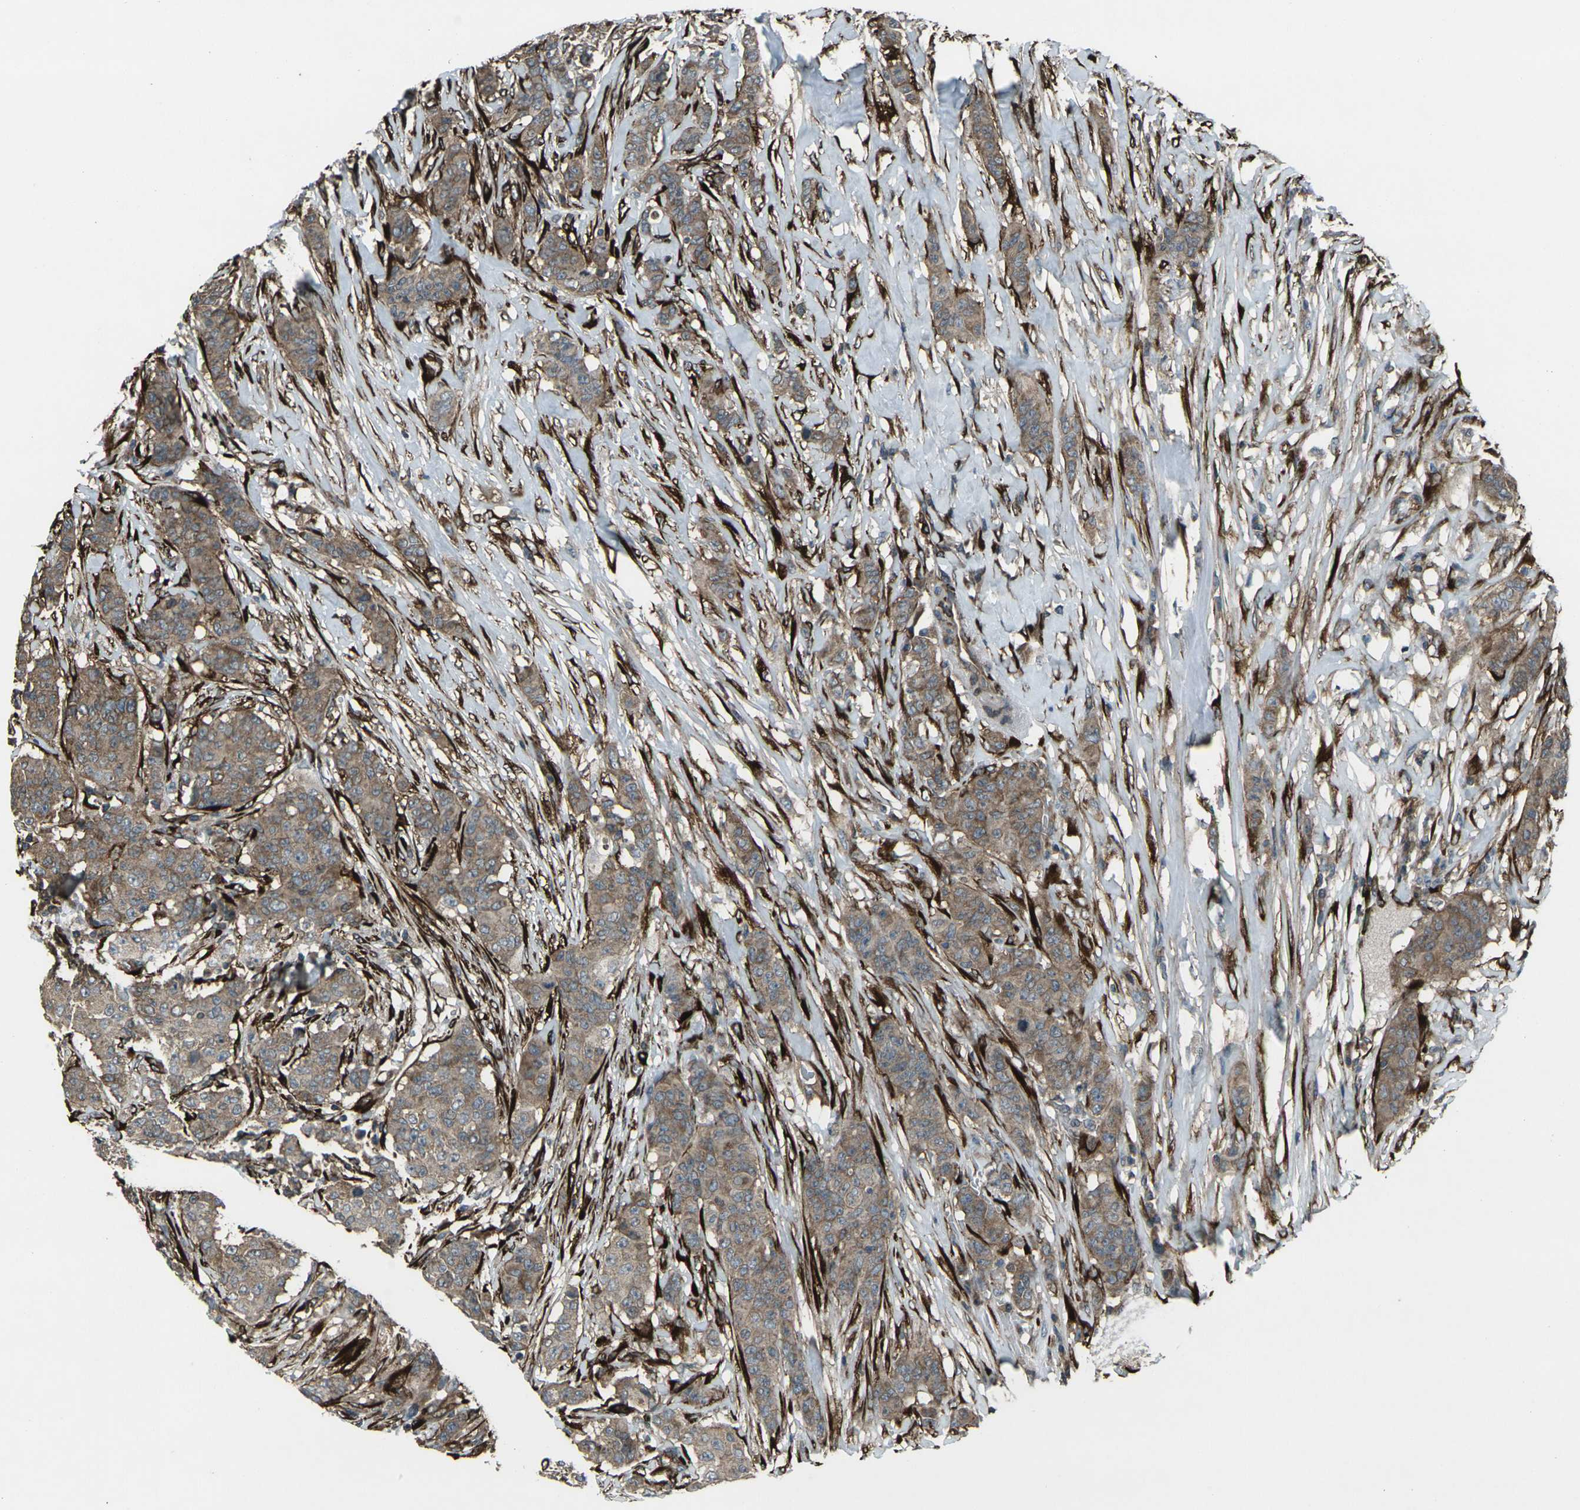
{"staining": {"intensity": "moderate", "quantity": ">75%", "location": "cytoplasmic/membranous"}, "tissue": "breast cancer", "cell_type": "Tumor cells", "image_type": "cancer", "snomed": [{"axis": "morphology", "description": "Duct carcinoma"}, {"axis": "topography", "description": "Breast"}], "caption": "Protein analysis of infiltrating ductal carcinoma (breast) tissue shows moderate cytoplasmic/membranous positivity in about >75% of tumor cells.", "gene": "LSMEM1", "patient": {"sex": "female", "age": 40}}